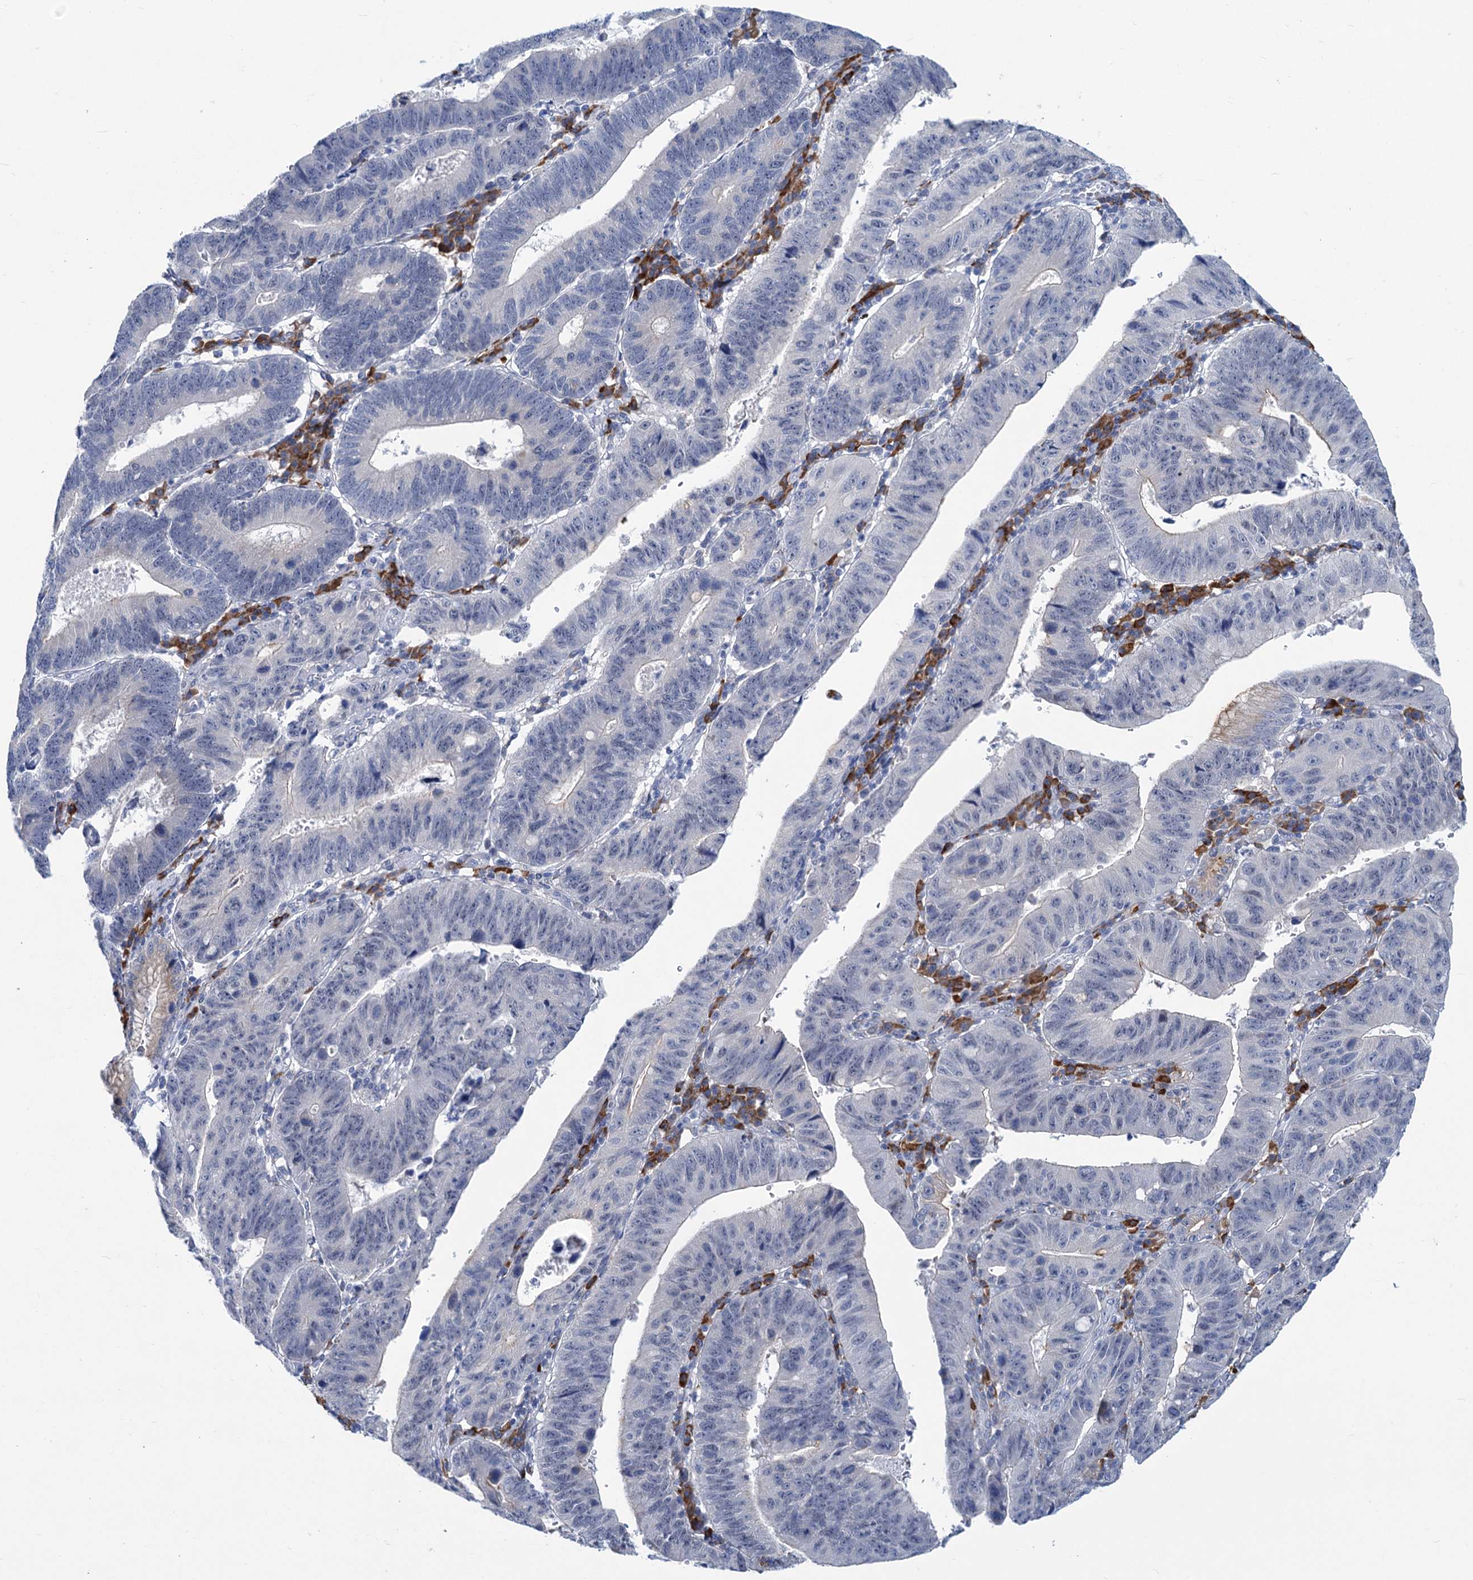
{"staining": {"intensity": "negative", "quantity": "none", "location": "none"}, "tissue": "stomach cancer", "cell_type": "Tumor cells", "image_type": "cancer", "snomed": [{"axis": "morphology", "description": "Adenocarcinoma, NOS"}, {"axis": "topography", "description": "Stomach"}], "caption": "The histopathology image demonstrates no staining of tumor cells in stomach adenocarcinoma. (Immunohistochemistry (ihc), brightfield microscopy, high magnification).", "gene": "NEU3", "patient": {"sex": "male", "age": 59}}